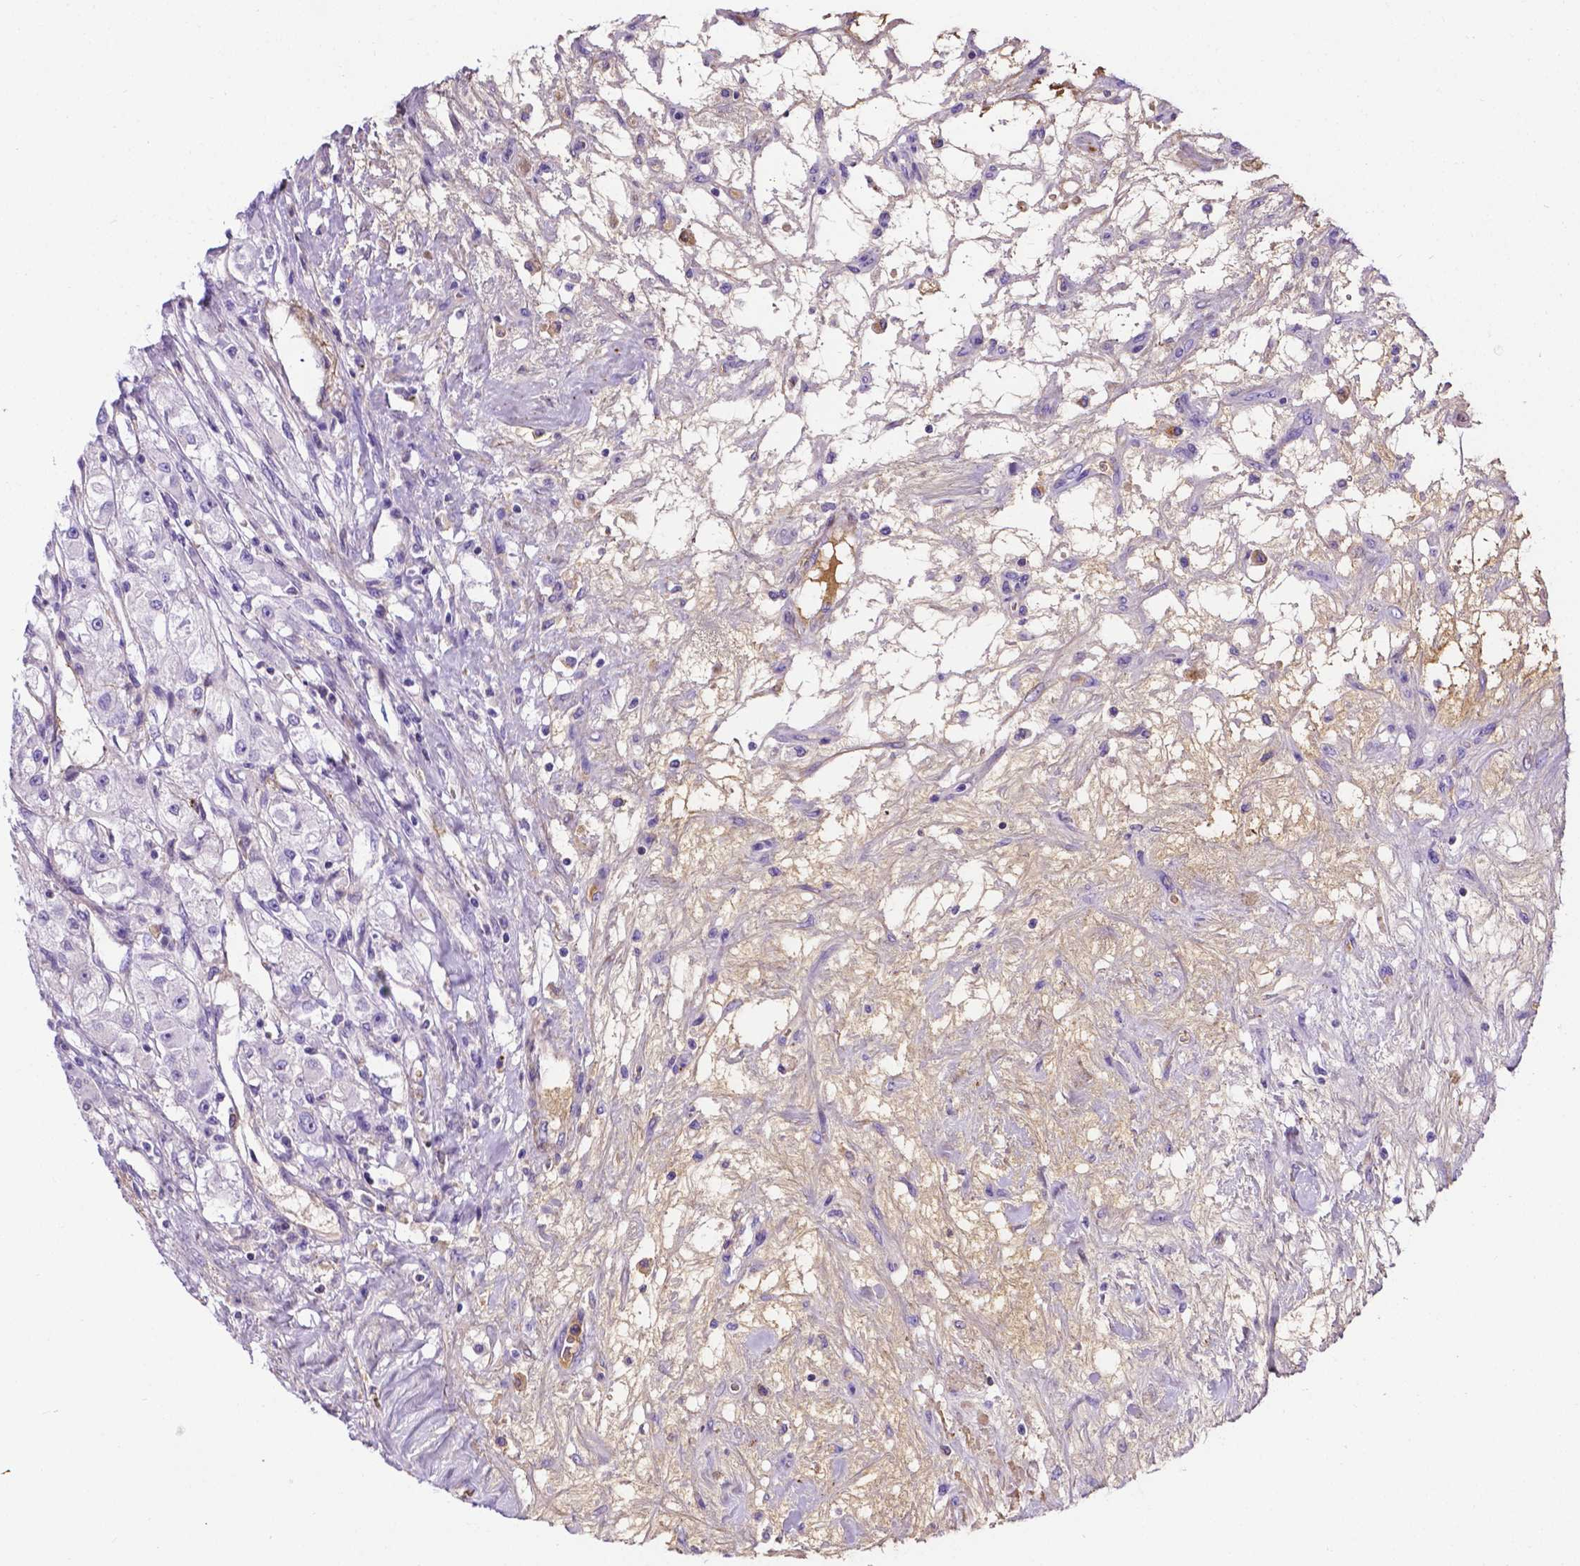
{"staining": {"intensity": "negative", "quantity": "none", "location": "none"}, "tissue": "renal cancer", "cell_type": "Tumor cells", "image_type": "cancer", "snomed": [{"axis": "morphology", "description": "Adenocarcinoma, NOS"}, {"axis": "topography", "description": "Kidney"}], "caption": "High magnification brightfield microscopy of renal adenocarcinoma stained with DAB (3,3'-diaminobenzidine) (brown) and counterstained with hematoxylin (blue): tumor cells show no significant staining.", "gene": "APOE", "patient": {"sex": "female", "age": 63}}